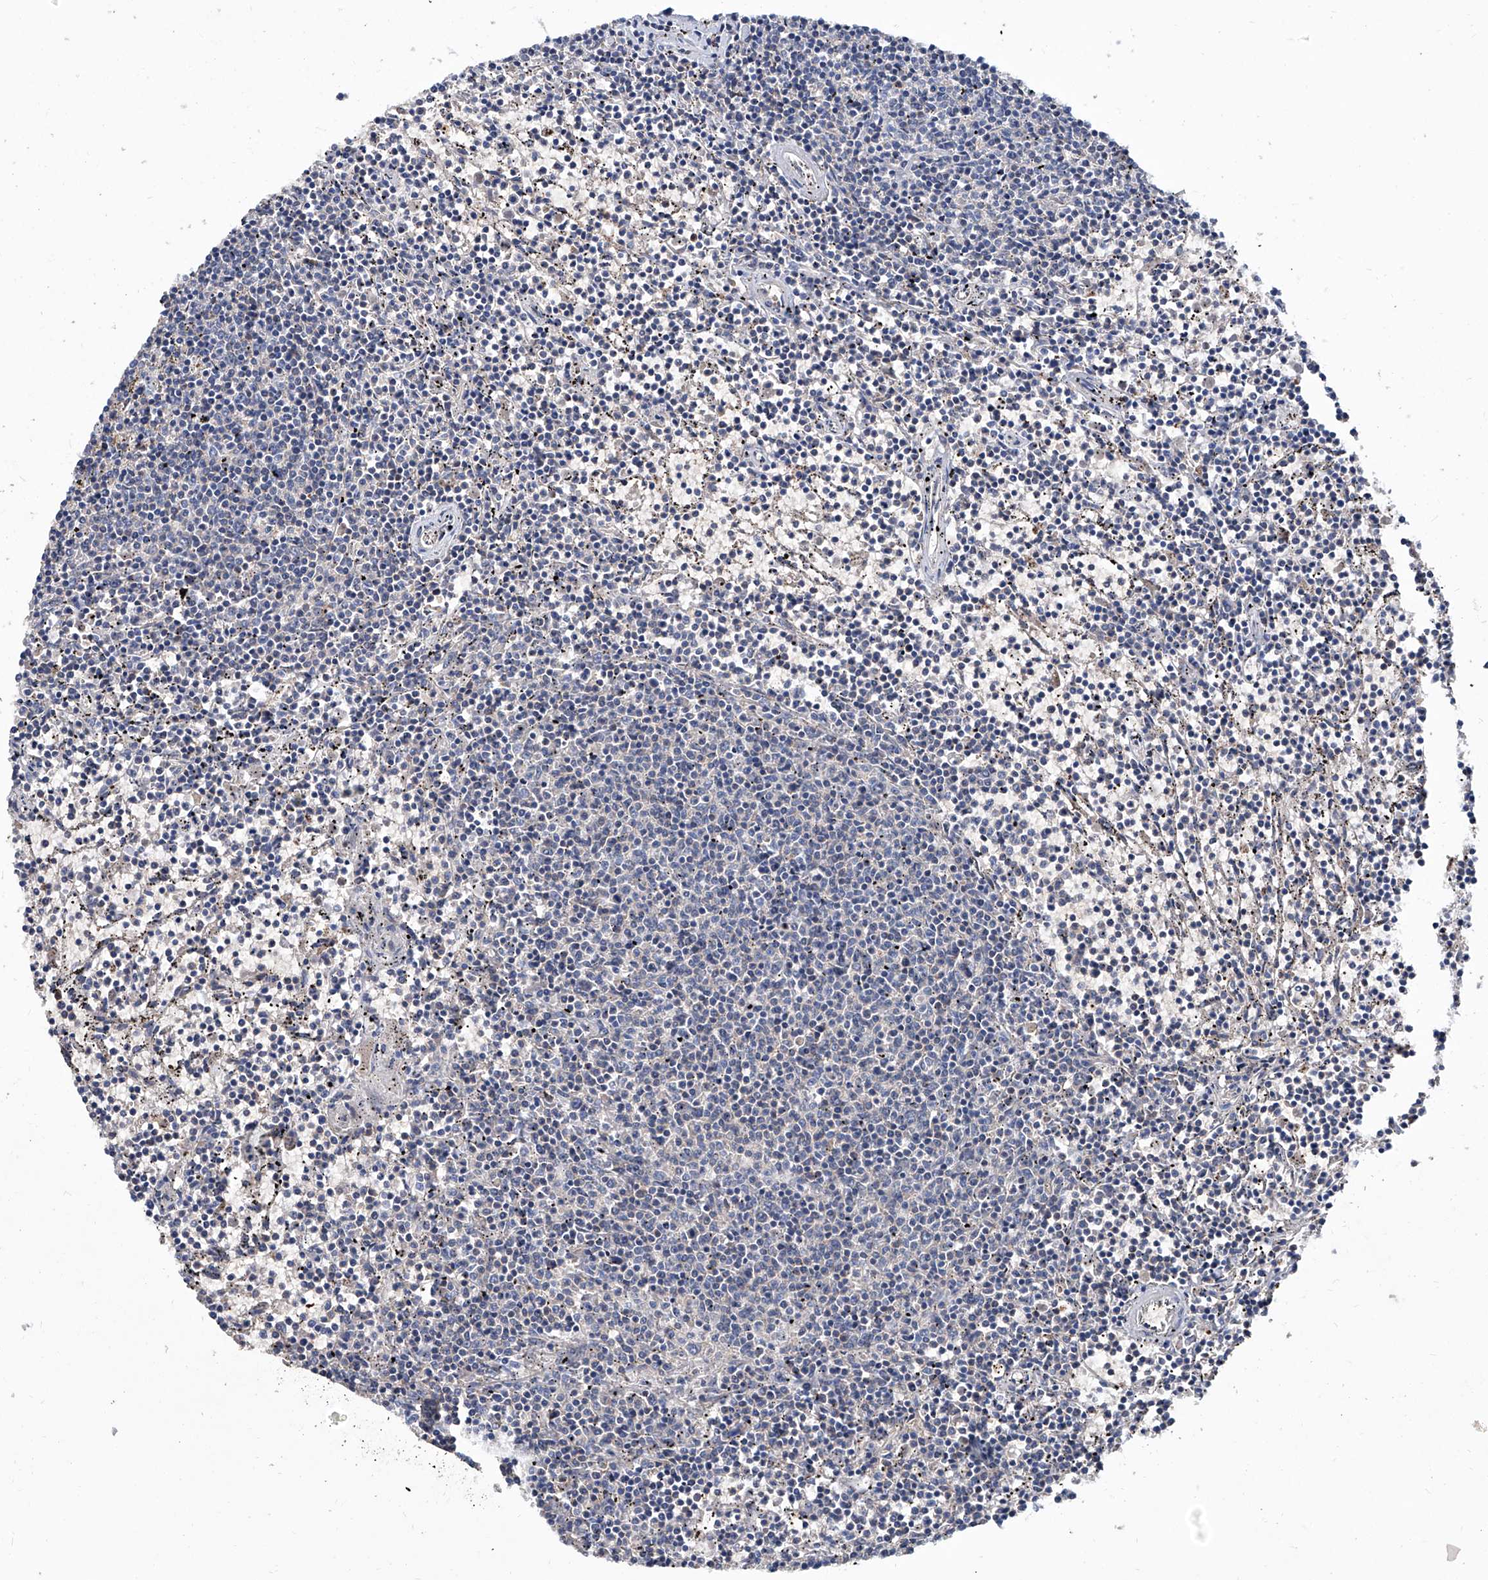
{"staining": {"intensity": "negative", "quantity": "none", "location": "none"}, "tissue": "lymphoma", "cell_type": "Tumor cells", "image_type": "cancer", "snomed": [{"axis": "morphology", "description": "Malignant lymphoma, non-Hodgkin's type, Low grade"}, {"axis": "topography", "description": "Spleen"}], "caption": "A high-resolution photomicrograph shows IHC staining of lymphoma, which shows no significant staining in tumor cells.", "gene": "NHS", "patient": {"sex": "female", "age": 50}}